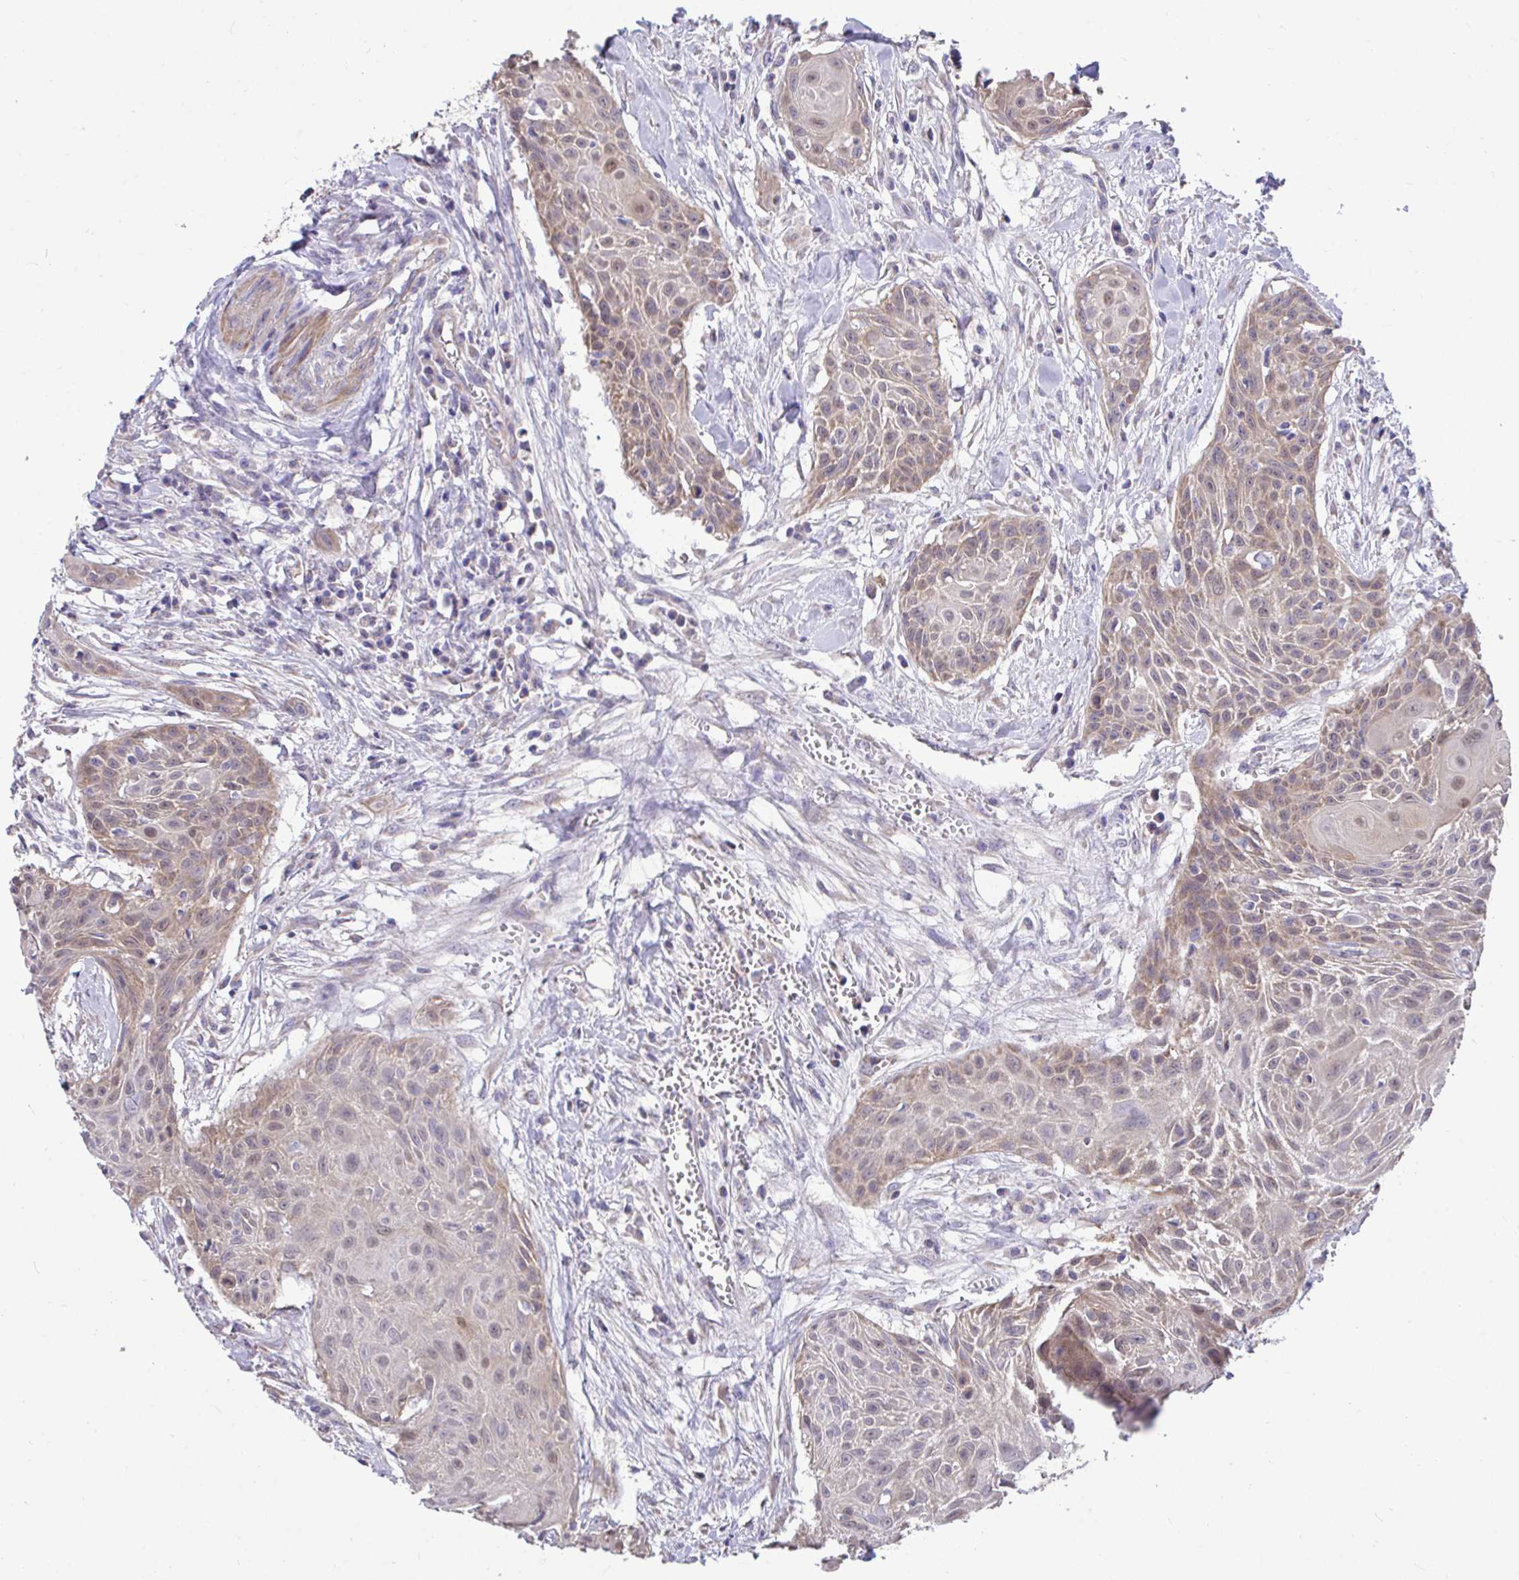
{"staining": {"intensity": "weak", "quantity": ">75%", "location": "cytoplasmic/membranous,nuclear"}, "tissue": "head and neck cancer", "cell_type": "Tumor cells", "image_type": "cancer", "snomed": [{"axis": "morphology", "description": "Squamous cell carcinoma, NOS"}, {"axis": "topography", "description": "Lymph node"}, {"axis": "topography", "description": "Salivary gland"}, {"axis": "topography", "description": "Head-Neck"}], "caption": "IHC (DAB) staining of human head and neck cancer reveals weak cytoplasmic/membranous and nuclear protein positivity in about >75% of tumor cells. (DAB (3,3'-diaminobenzidine) IHC with brightfield microscopy, high magnification).", "gene": "SARS2", "patient": {"sex": "female", "age": 74}}